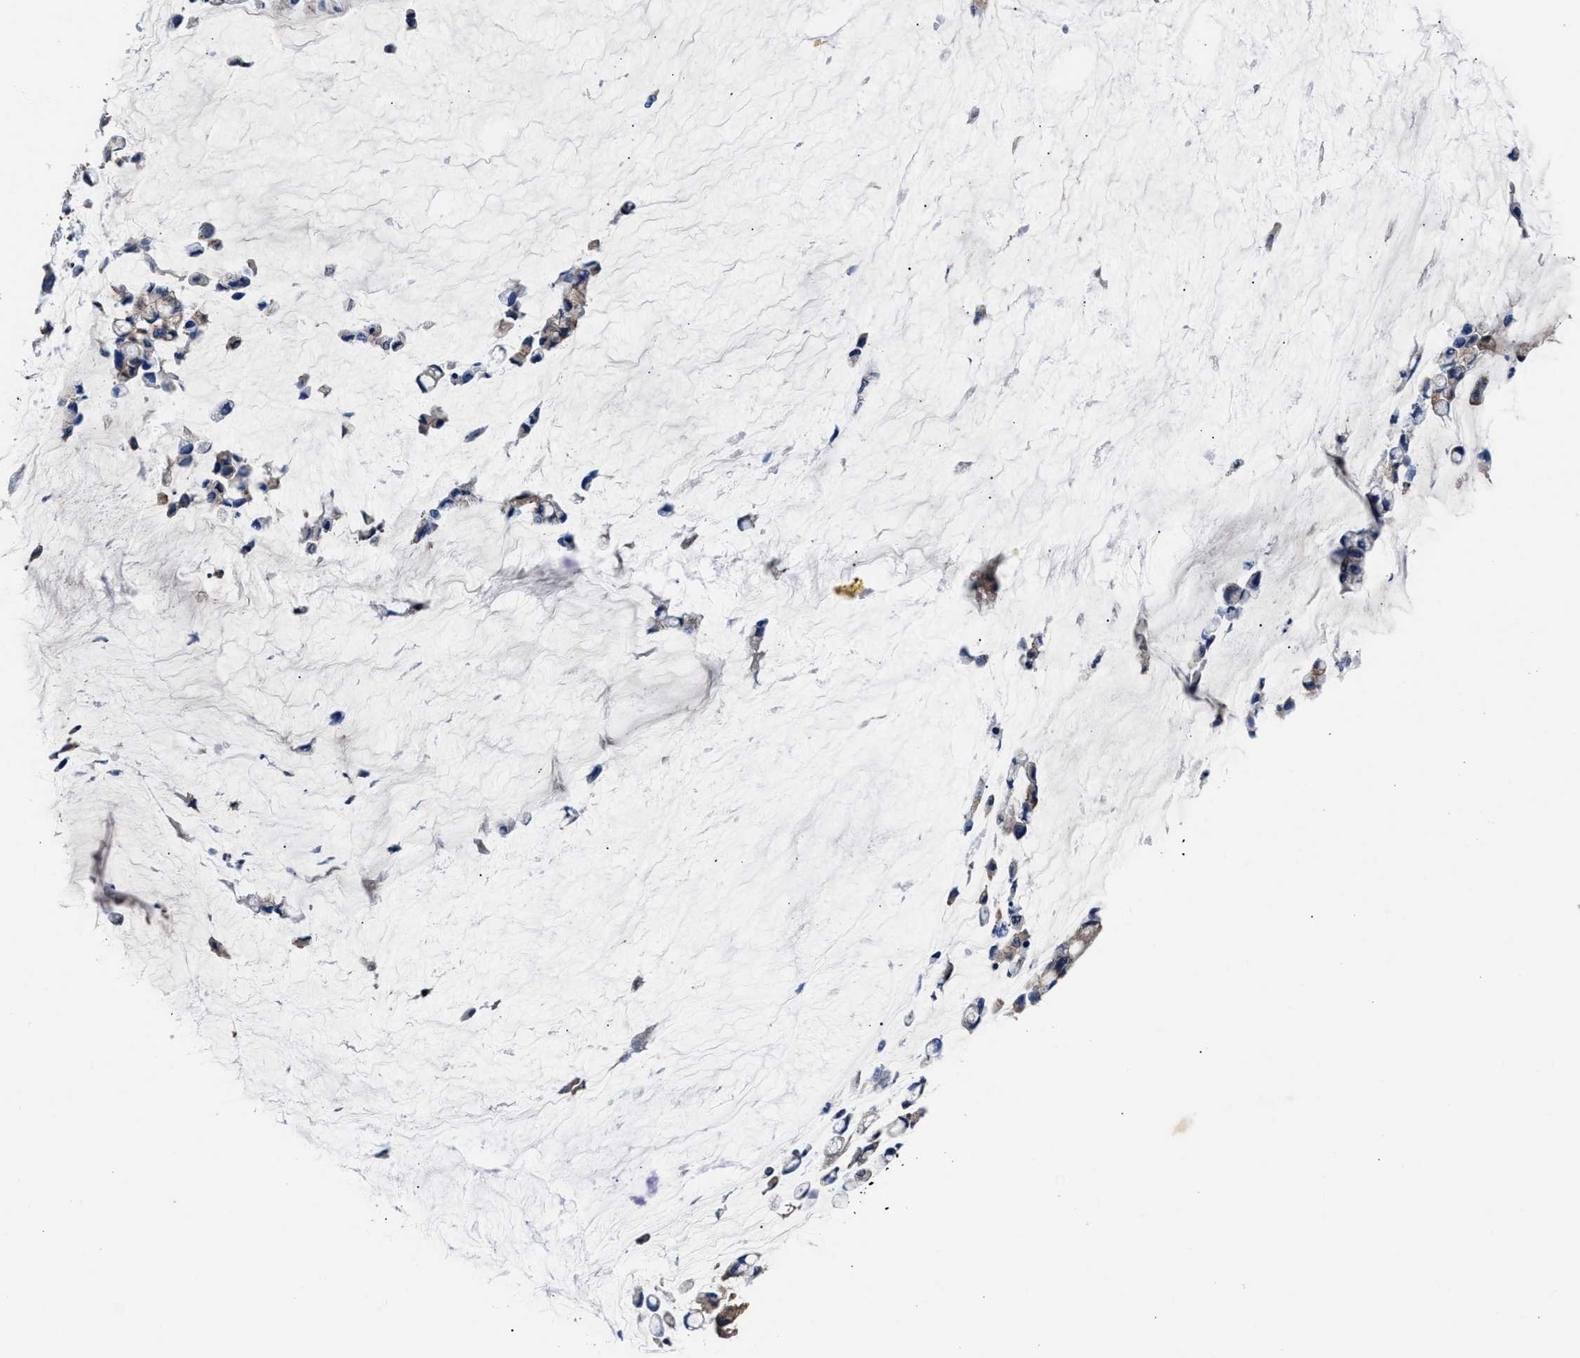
{"staining": {"intensity": "weak", "quantity": ">75%", "location": "cytoplasmic/membranous"}, "tissue": "pancreatic cancer", "cell_type": "Tumor cells", "image_type": "cancer", "snomed": [{"axis": "morphology", "description": "Adenocarcinoma, NOS"}, {"axis": "topography", "description": "Pancreas"}], "caption": "Human pancreatic cancer (adenocarcinoma) stained with a brown dye reveals weak cytoplasmic/membranous positive positivity in approximately >75% of tumor cells.", "gene": "SH3GL1", "patient": {"sex": "male", "age": 41}}